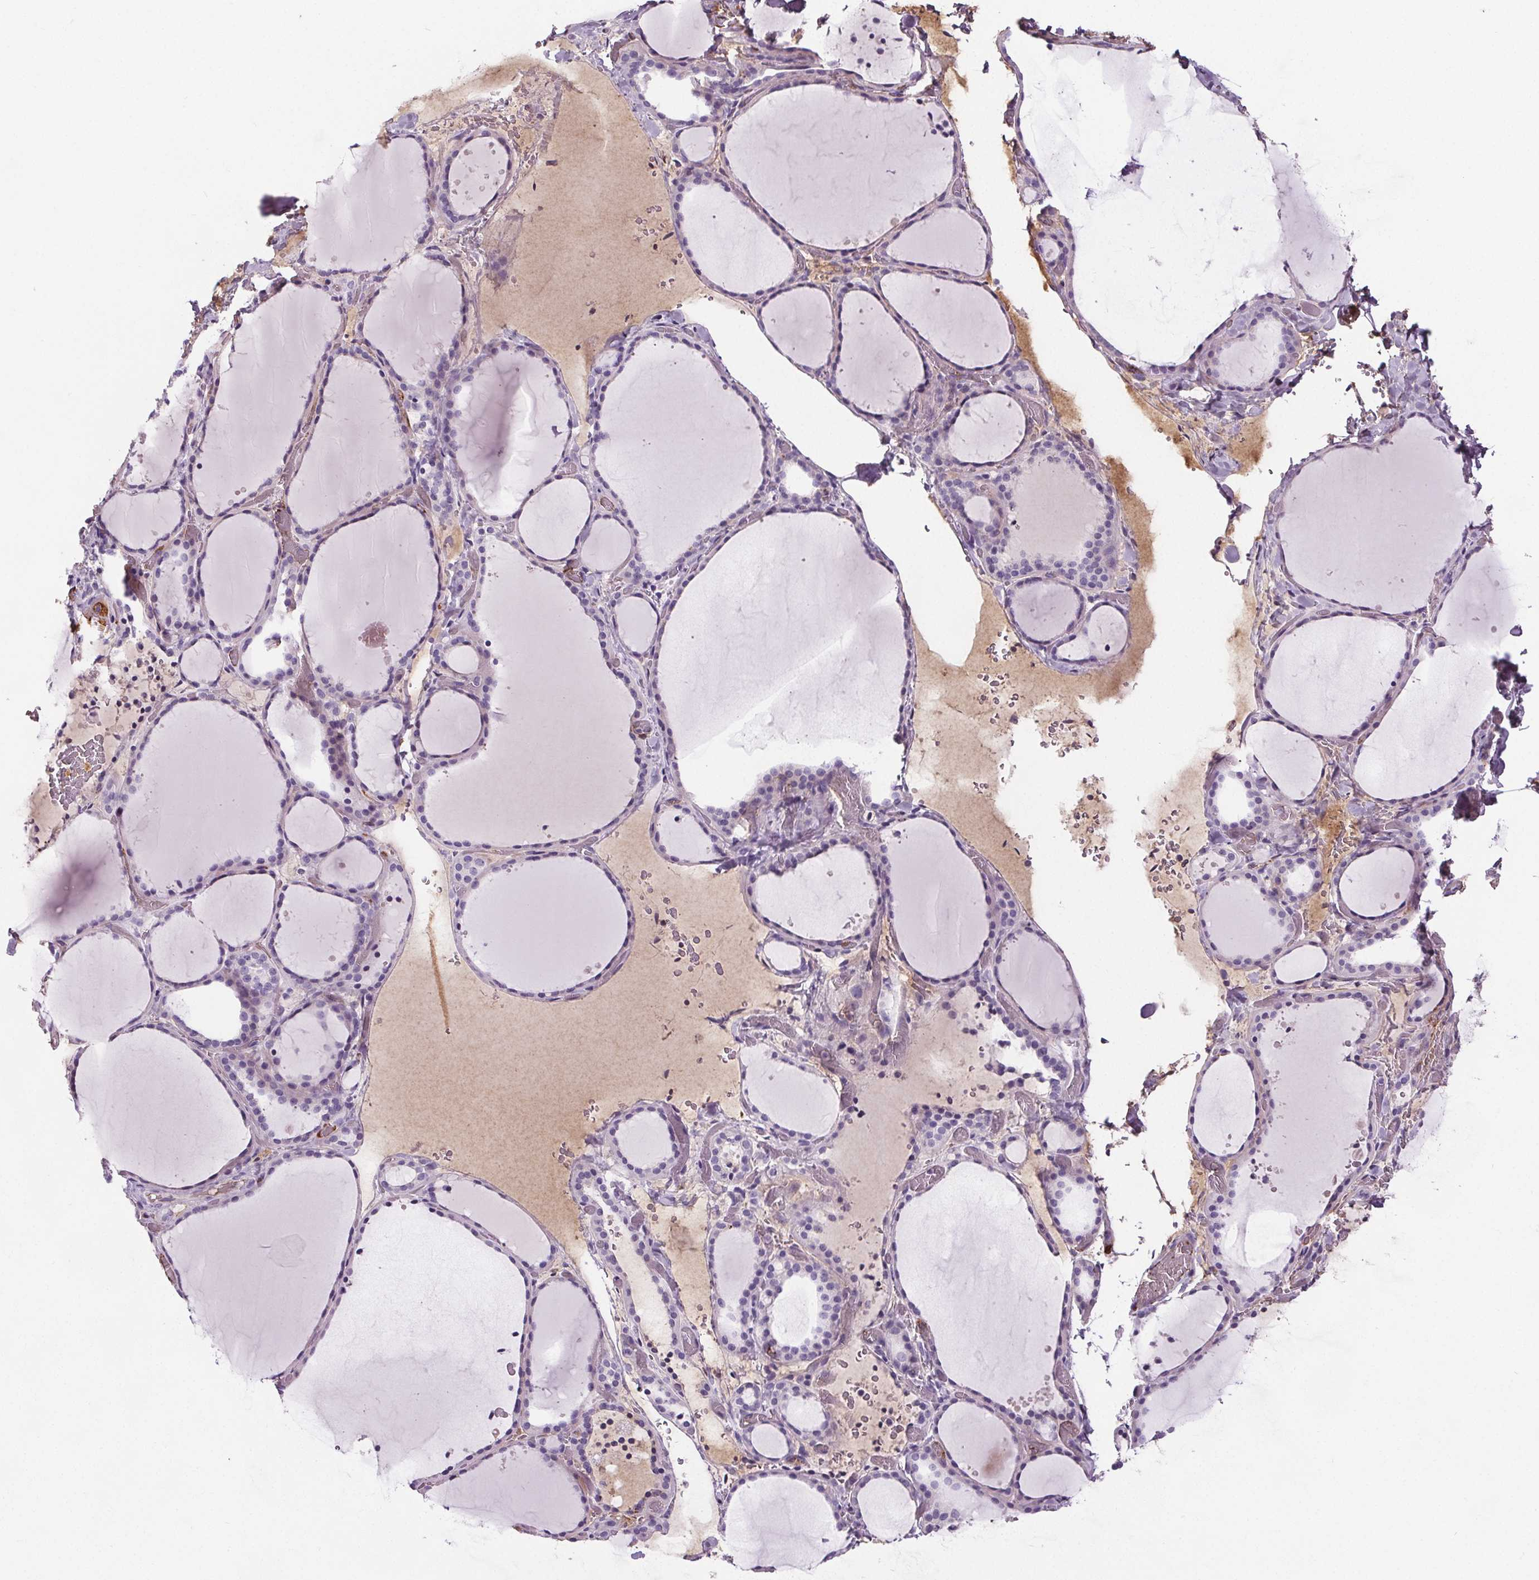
{"staining": {"intensity": "negative", "quantity": "none", "location": "none"}, "tissue": "thyroid gland", "cell_type": "Glandular cells", "image_type": "normal", "snomed": [{"axis": "morphology", "description": "Normal tissue, NOS"}, {"axis": "topography", "description": "Thyroid gland"}], "caption": "Human thyroid gland stained for a protein using immunohistochemistry (IHC) demonstrates no positivity in glandular cells.", "gene": "CD5L", "patient": {"sex": "female", "age": 36}}